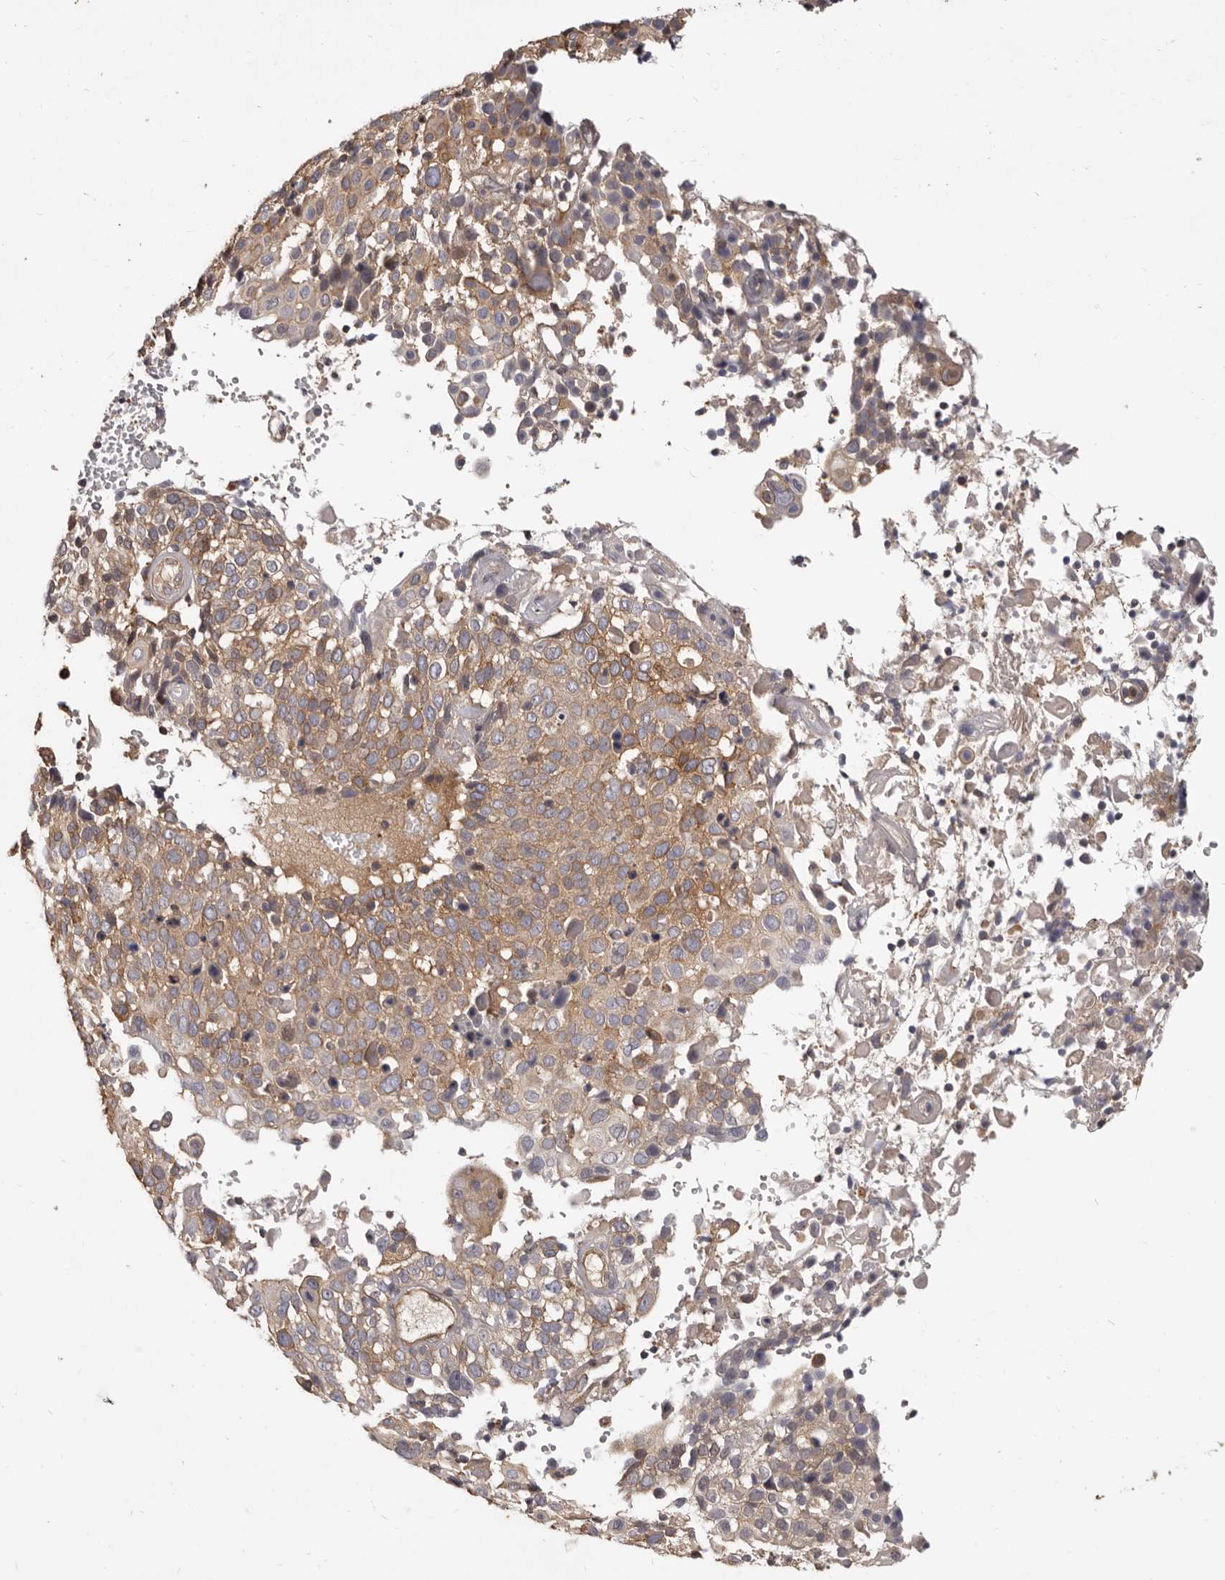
{"staining": {"intensity": "moderate", "quantity": ">75%", "location": "cytoplasmic/membranous"}, "tissue": "cervical cancer", "cell_type": "Tumor cells", "image_type": "cancer", "snomed": [{"axis": "morphology", "description": "Squamous cell carcinoma, NOS"}, {"axis": "topography", "description": "Cervix"}], "caption": "Moderate cytoplasmic/membranous expression is appreciated in approximately >75% of tumor cells in cervical squamous cell carcinoma. The staining is performed using DAB brown chromogen to label protein expression. The nuclei are counter-stained blue using hematoxylin.", "gene": "ADAMTS20", "patient": {"sex": "female", "age": 74}}